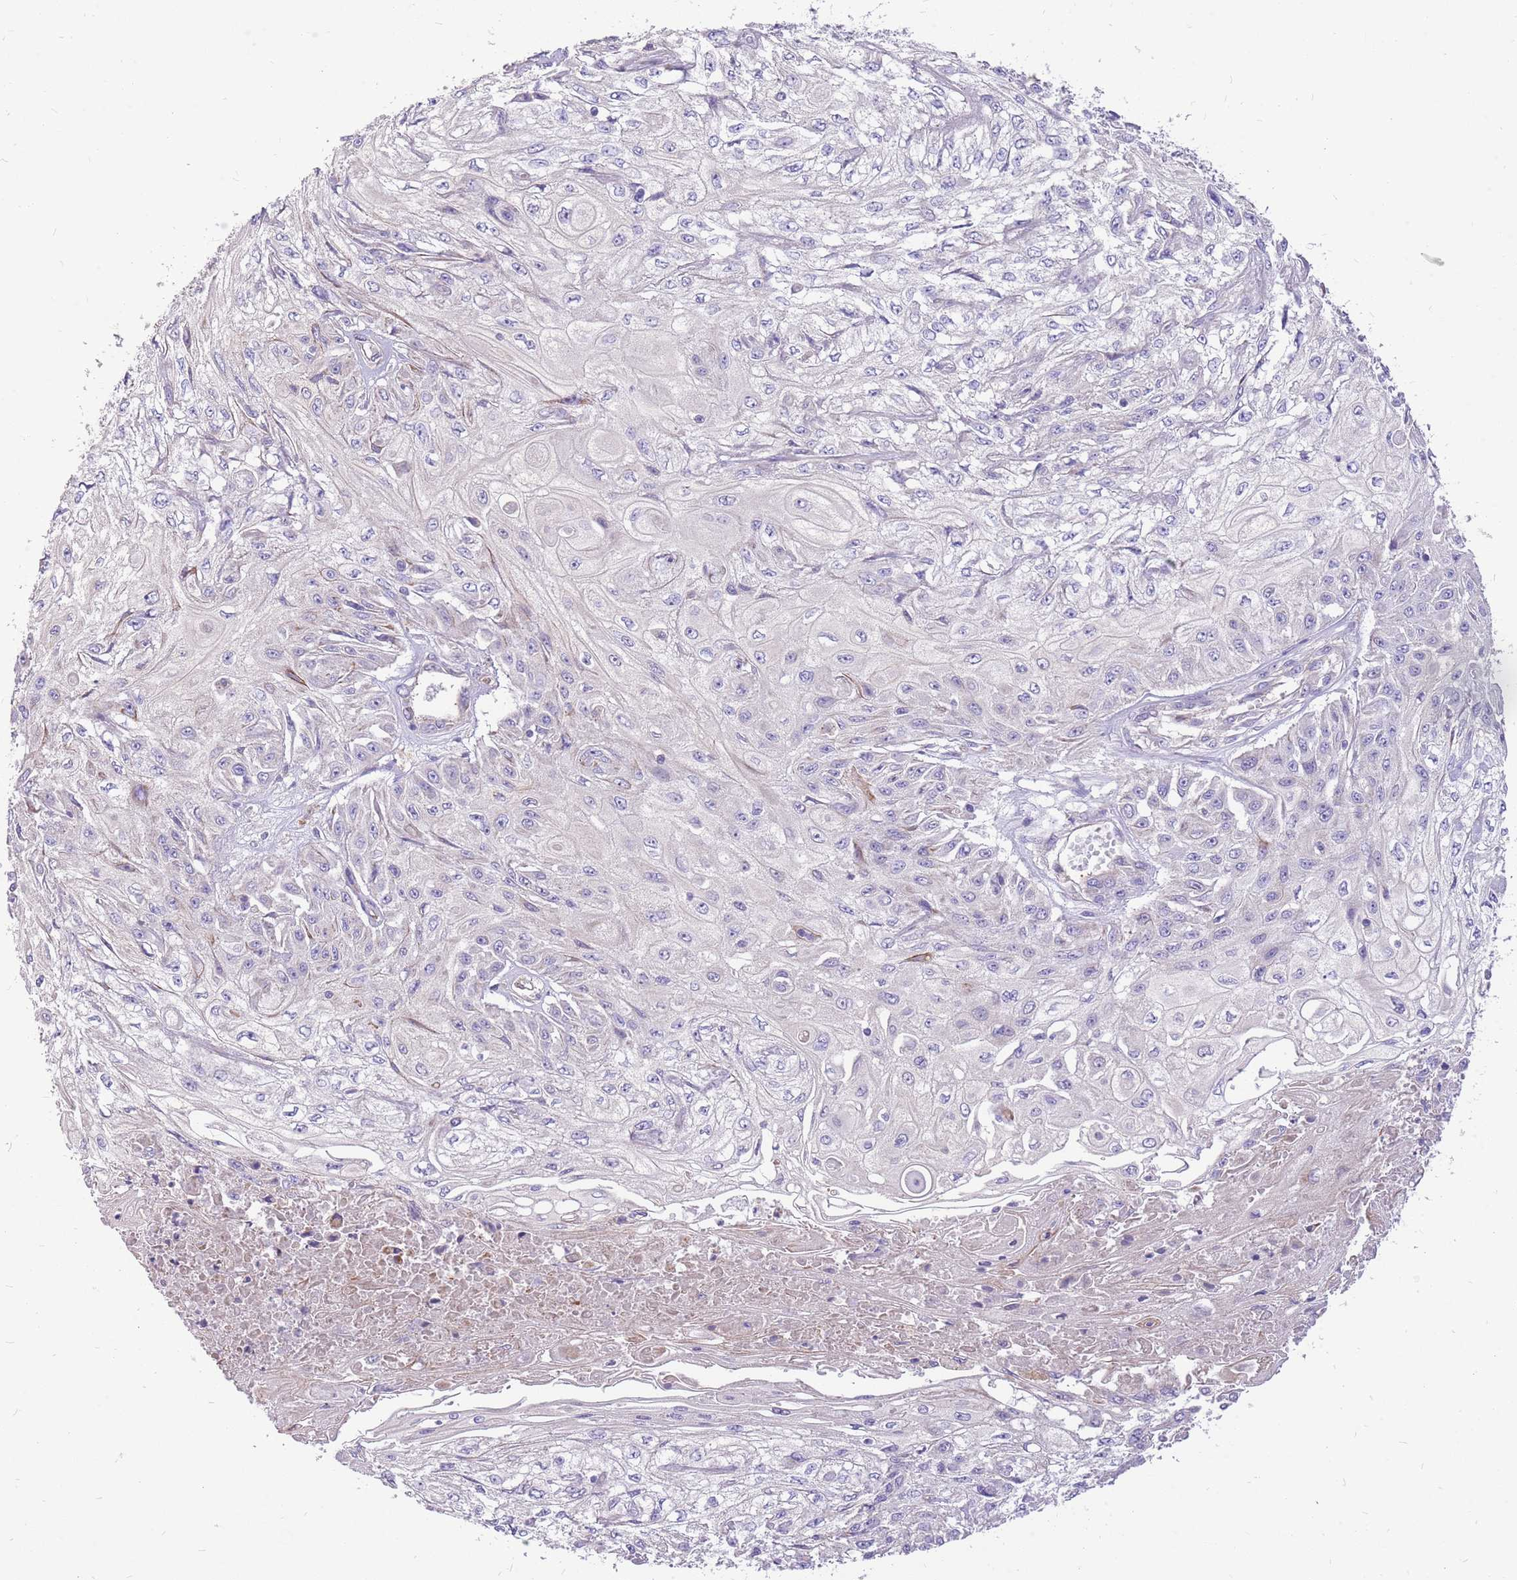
{"staining": {"intensity": "negative", "quantity": "none", "location": "none"}, "tissue": "skin cancer", "cell_type": "Tumor cells", "image_type": "cancer", "snomed": [{"axis": "morphology", "description": "Squamous cell carcinoma, NOS"}, {"axis": "morphology", "description": "Squamous cell carcinoma, metastatic, NOS"}, {"axis": "topography", "description": "Skin"}, {"axis": "topography", "description": "Lymph node"}], "caption": "Immunohistochemical staining of human skin metastatic squamous cell carcinoma shows no significant positivity in tumor cells.", "gene": "NTN4", "patient": {"sex": "male", "age": 75}}